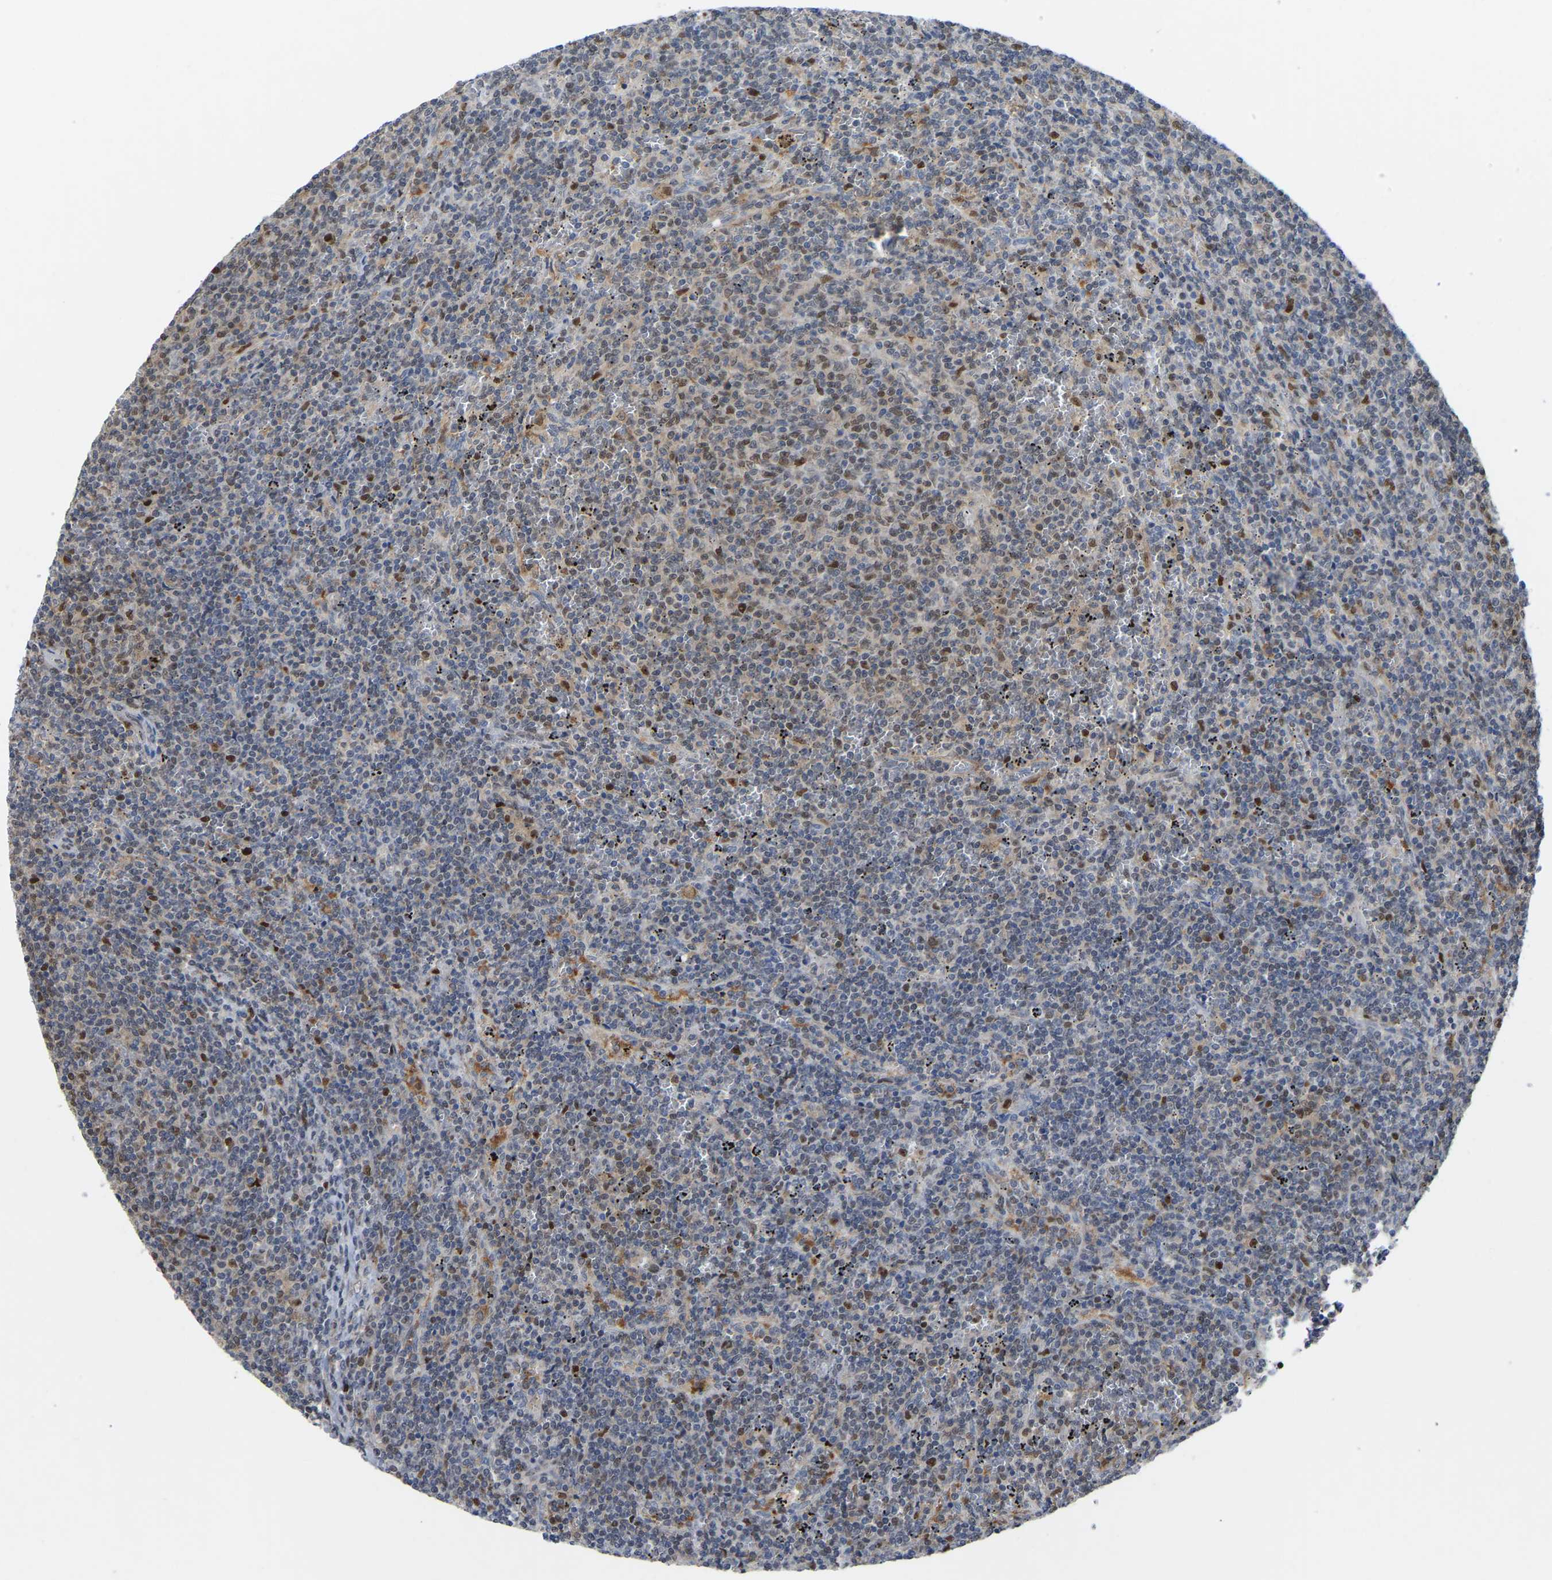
{"staining": {"intensity": "moderate", "quantity": "<25%", "location": "nuclear"}, "tissue": "lymphoma", "cell_type": "Tumor cells", "image_type": "cancer", "snomed": [{"axis": "morphology", "description": "Malignant lymphoma, non-Hodgkin's type, Low grade"}, {"axis": "topography", "description": "Spleen"}], "caption": "Protein expression analysis of lymphoma shows moderate nuclear positivity in about <25% of tumor cells.", "gene": "KLRG2", "patient": {"sex": "female", "age": 50}}